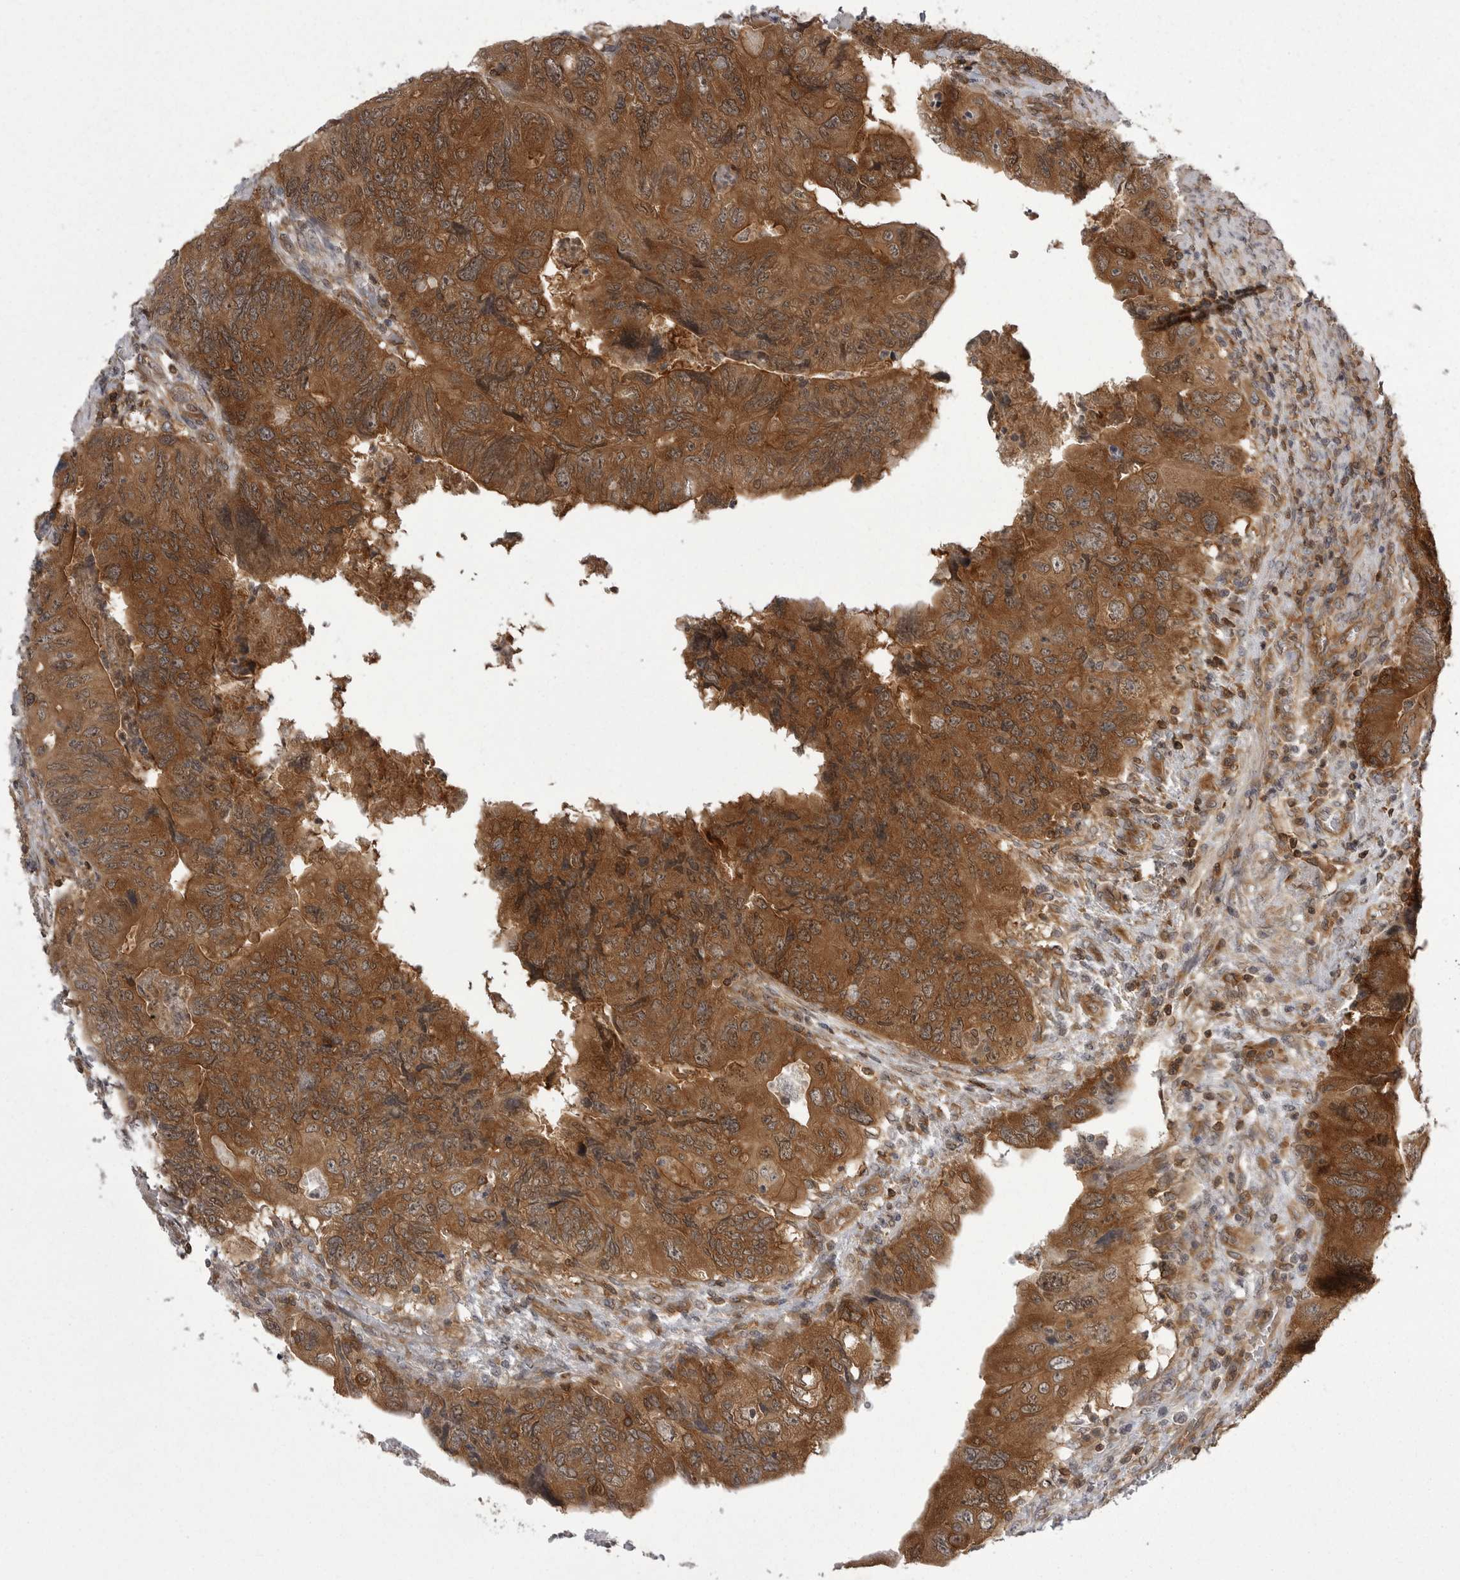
{"staining": {"intensity": "strong", "quantity": ">75%", "location": "cytoplasmic/membranous"}, "tissue": "colorectal cancer", "cell_type": "Tumor cells", "image_type": "cancer", "snomed": [{"axis": "morphology", "description": "Adenocarcinoma, NOS"}, {"axis": "topography", "description": "Rectum"}], "caption": "Protein positivity by IHC shows strong cytoplasmic/membranous positivity in approximately >75% of tumor cells in colorectal adenocarcinoma.", "gene": "STK24", "patient": {"sex": "male", "age": 63}}